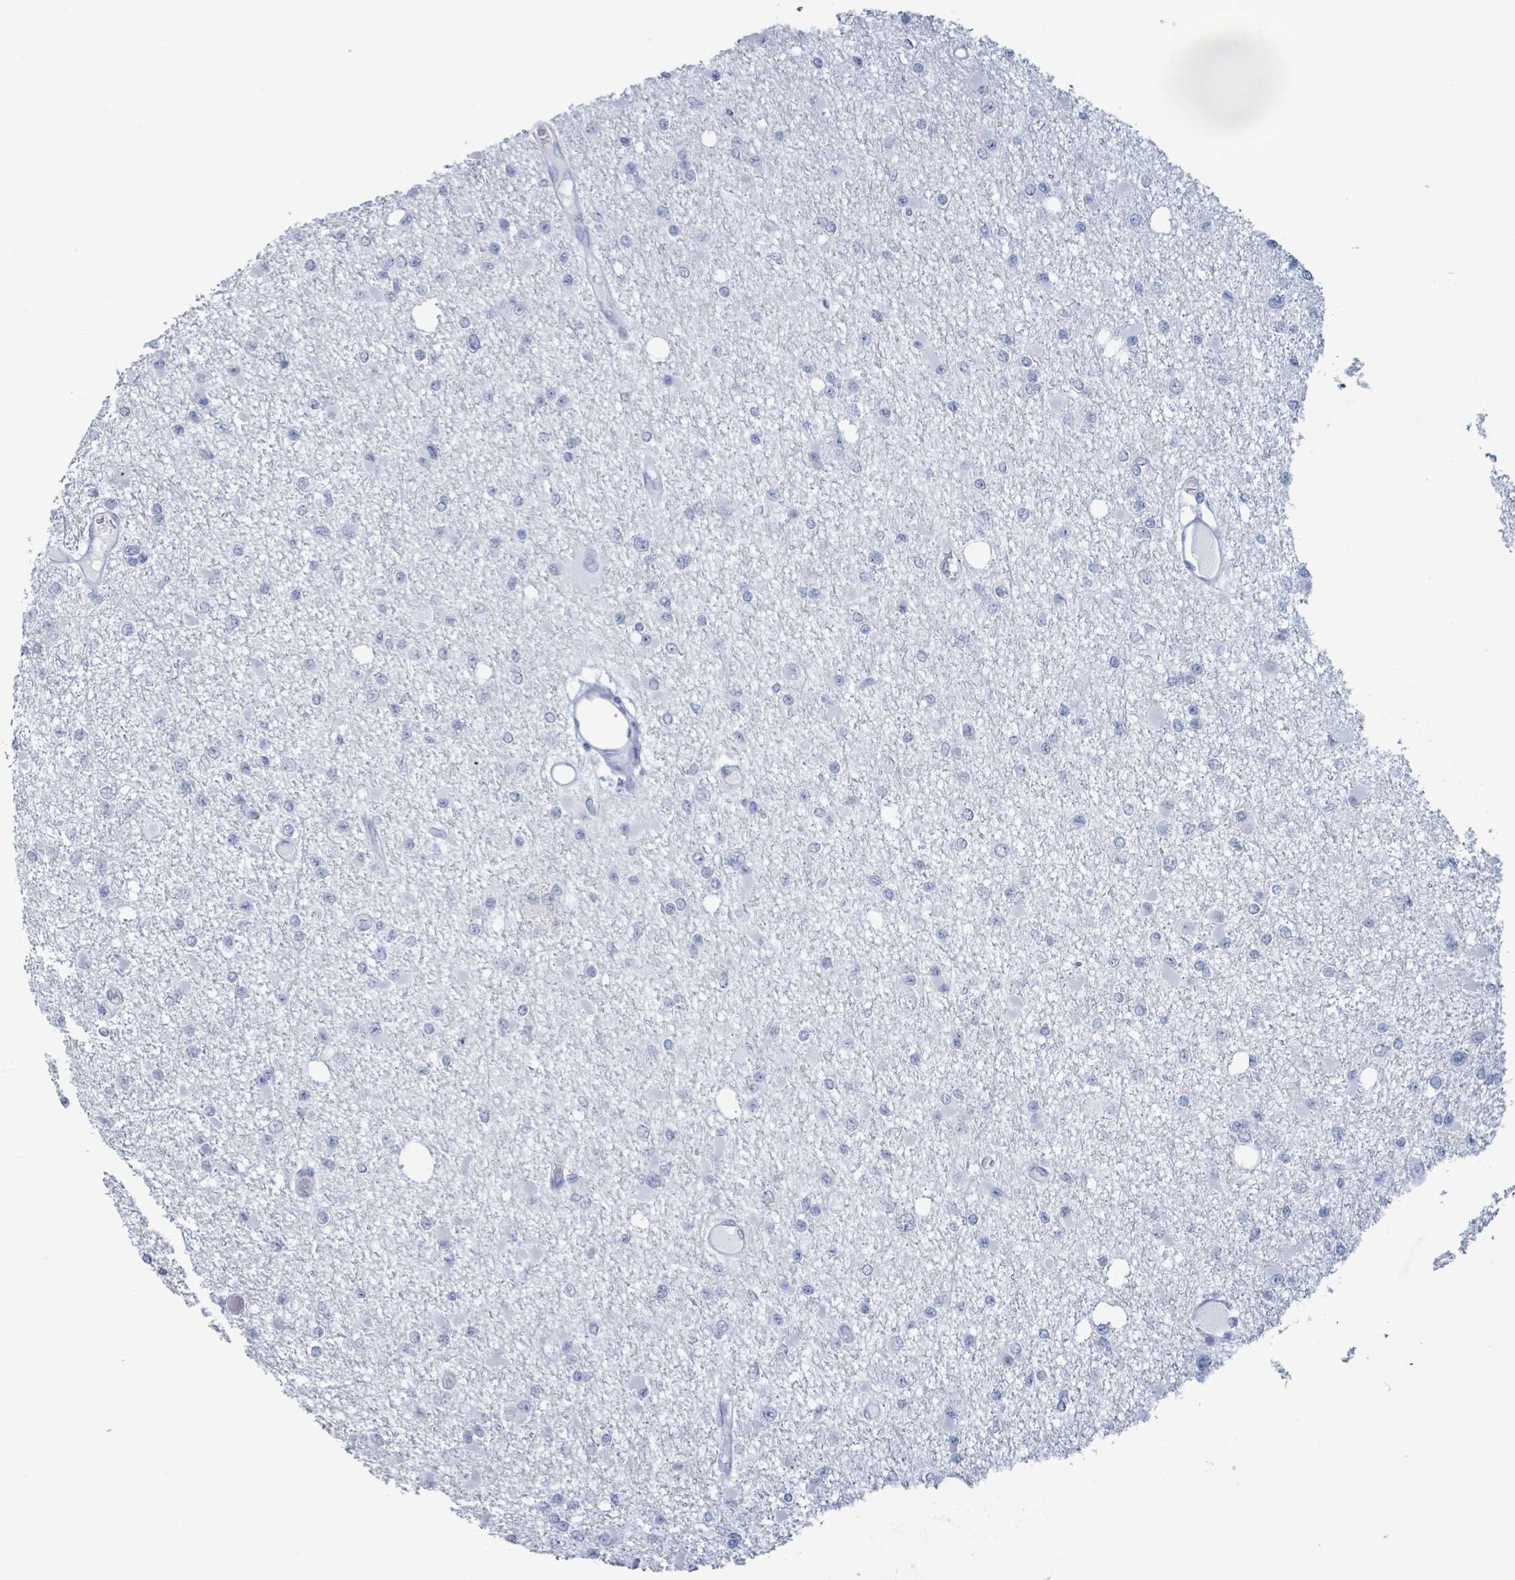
{"staining": {"intensity": "negative", "quantity": "none", "location": "none"}, "tissue": "glioma", "cell_type": "Tumor cells", "image_type": "cancer", "snomed": [{"axis": "morphology", "description": "Glioma, malignant, Low grade"}, {"axis": "topography", "description": "Brain"}], "caption": "Tumor cells show no significant protein positivity in glioma.", "gene": "KRT8", "patient": {"sex": "female", "age": 22}}